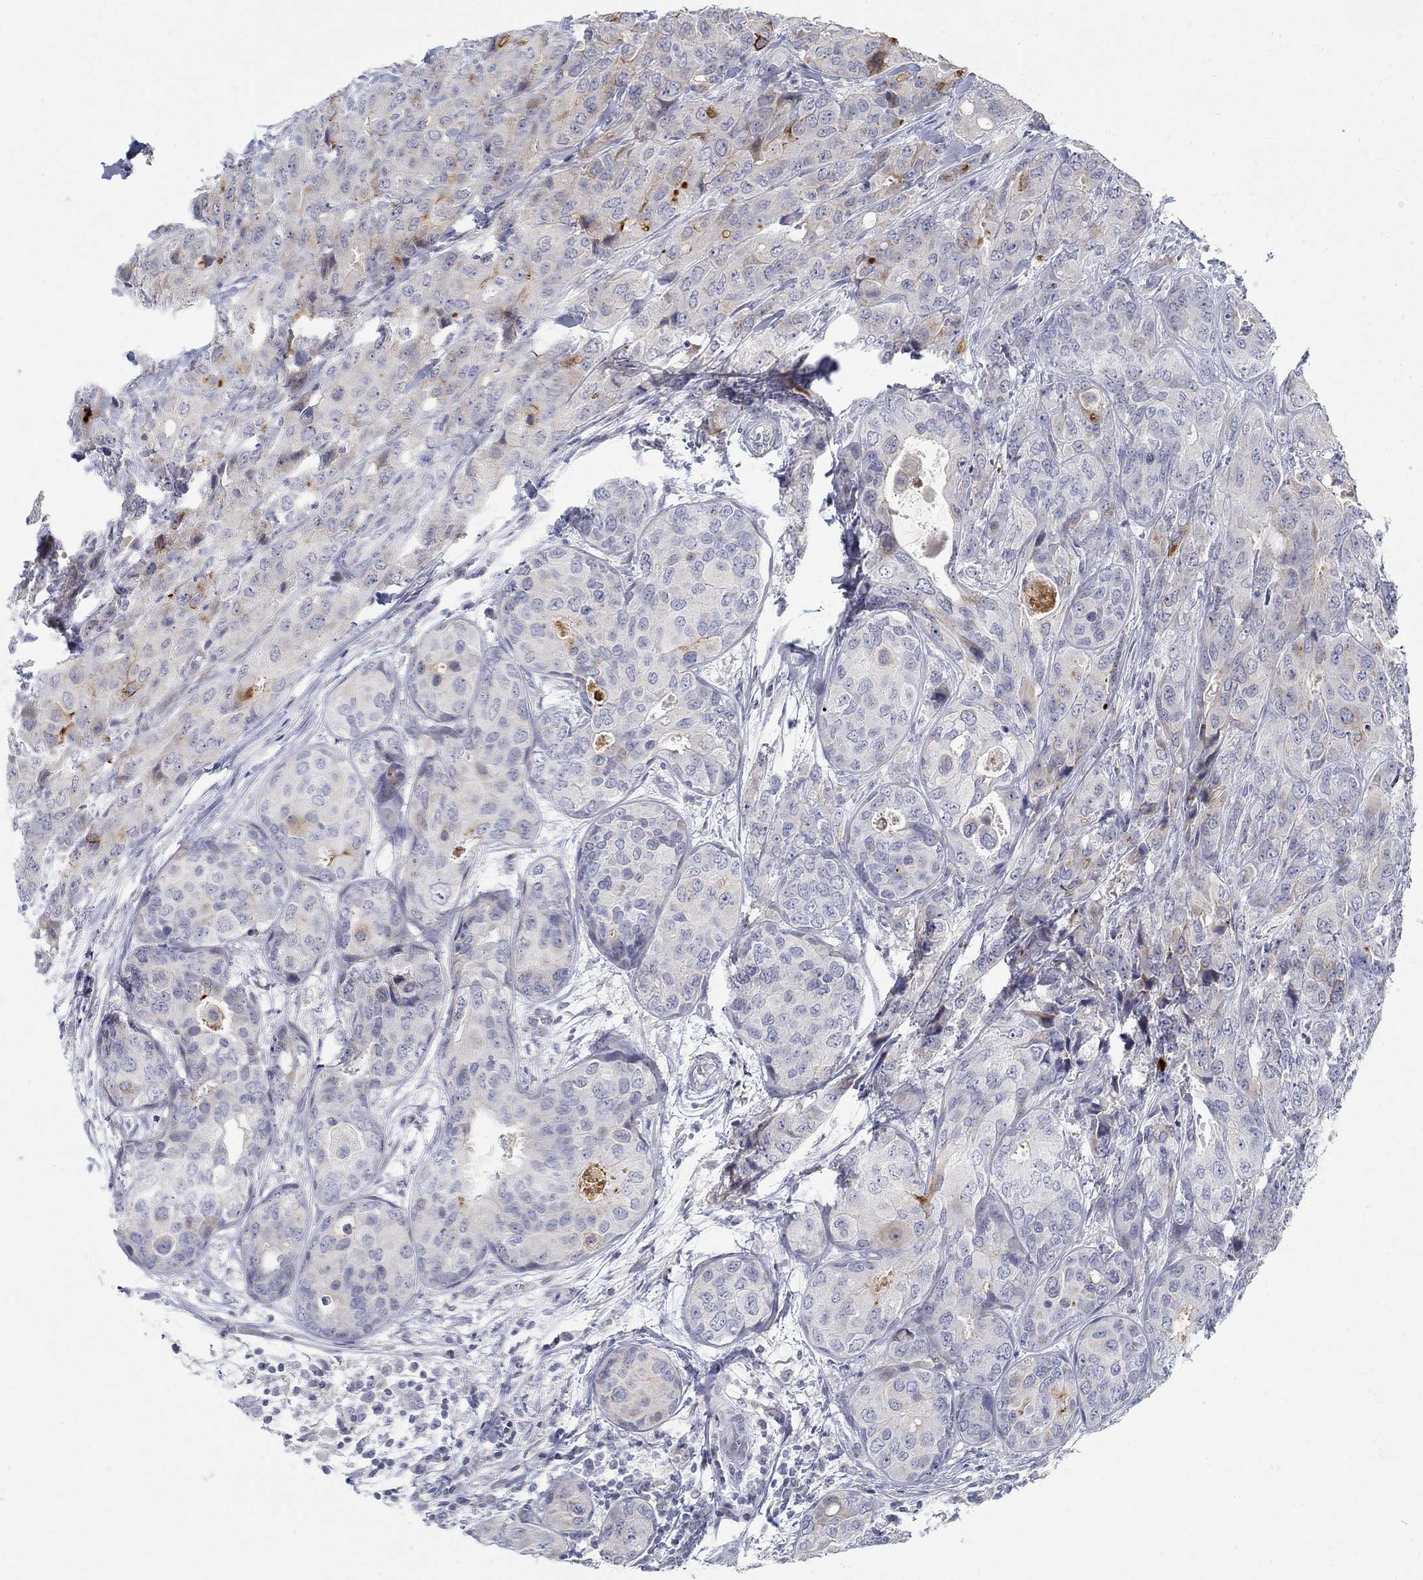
{"staining": {"intensity": "strong", "quantity": "<25%", "location": "cytoplasmic/membranous"}, "tissue": "breast cancer", "cell_type": "Tumor cells", "image_type": "cancer", "snomed": [{"axis": "morphology", "description": "Duct carcinoma"}, {"axis": "topography", "description": "Breast"}], "caption": "Immunohistochemical staining of breast invasive ductal carcinoma reveals strong cytoplasmic/membranous protein positivity in approximately <25% of tumor cells.", "gene": "ANO7", "patient": {"sex": "female", "age": 43}}